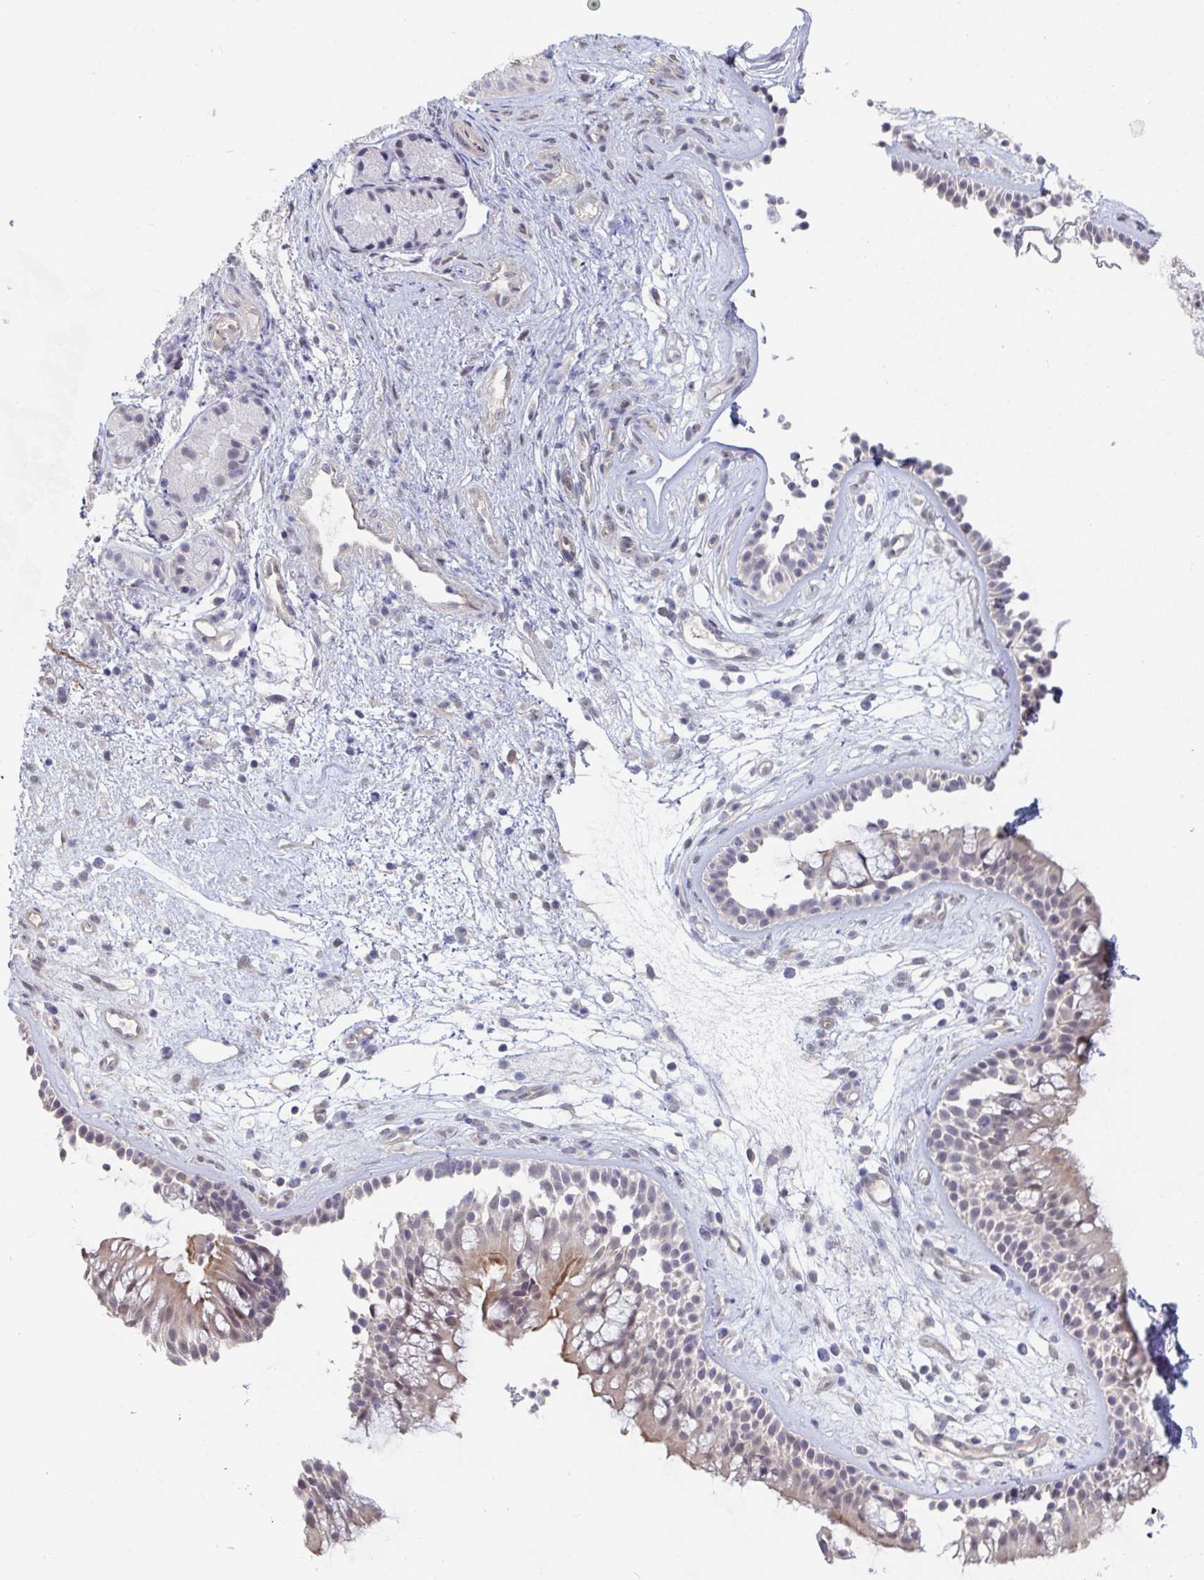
{"staining": {"intensity": "weak", "quantity": "<25%", "location": "cytoplasmic/membranous"}, "tissue": "nasopharynx", "cell_type": "Respiratory epithelial cells", "image_type": "normal", "snomed": [{"axis": "morphology", "description": "Normal tissue, NOS"}, {"axis": "topography", "description": "Nasopharynx"}], "caption": "The immunohistochemistry photomicrograph has no significant staining in respiratory epithelial cells of nasopharynx.", "gene": "FAM156A", "patient": {"sex": "female", "age": 70}}